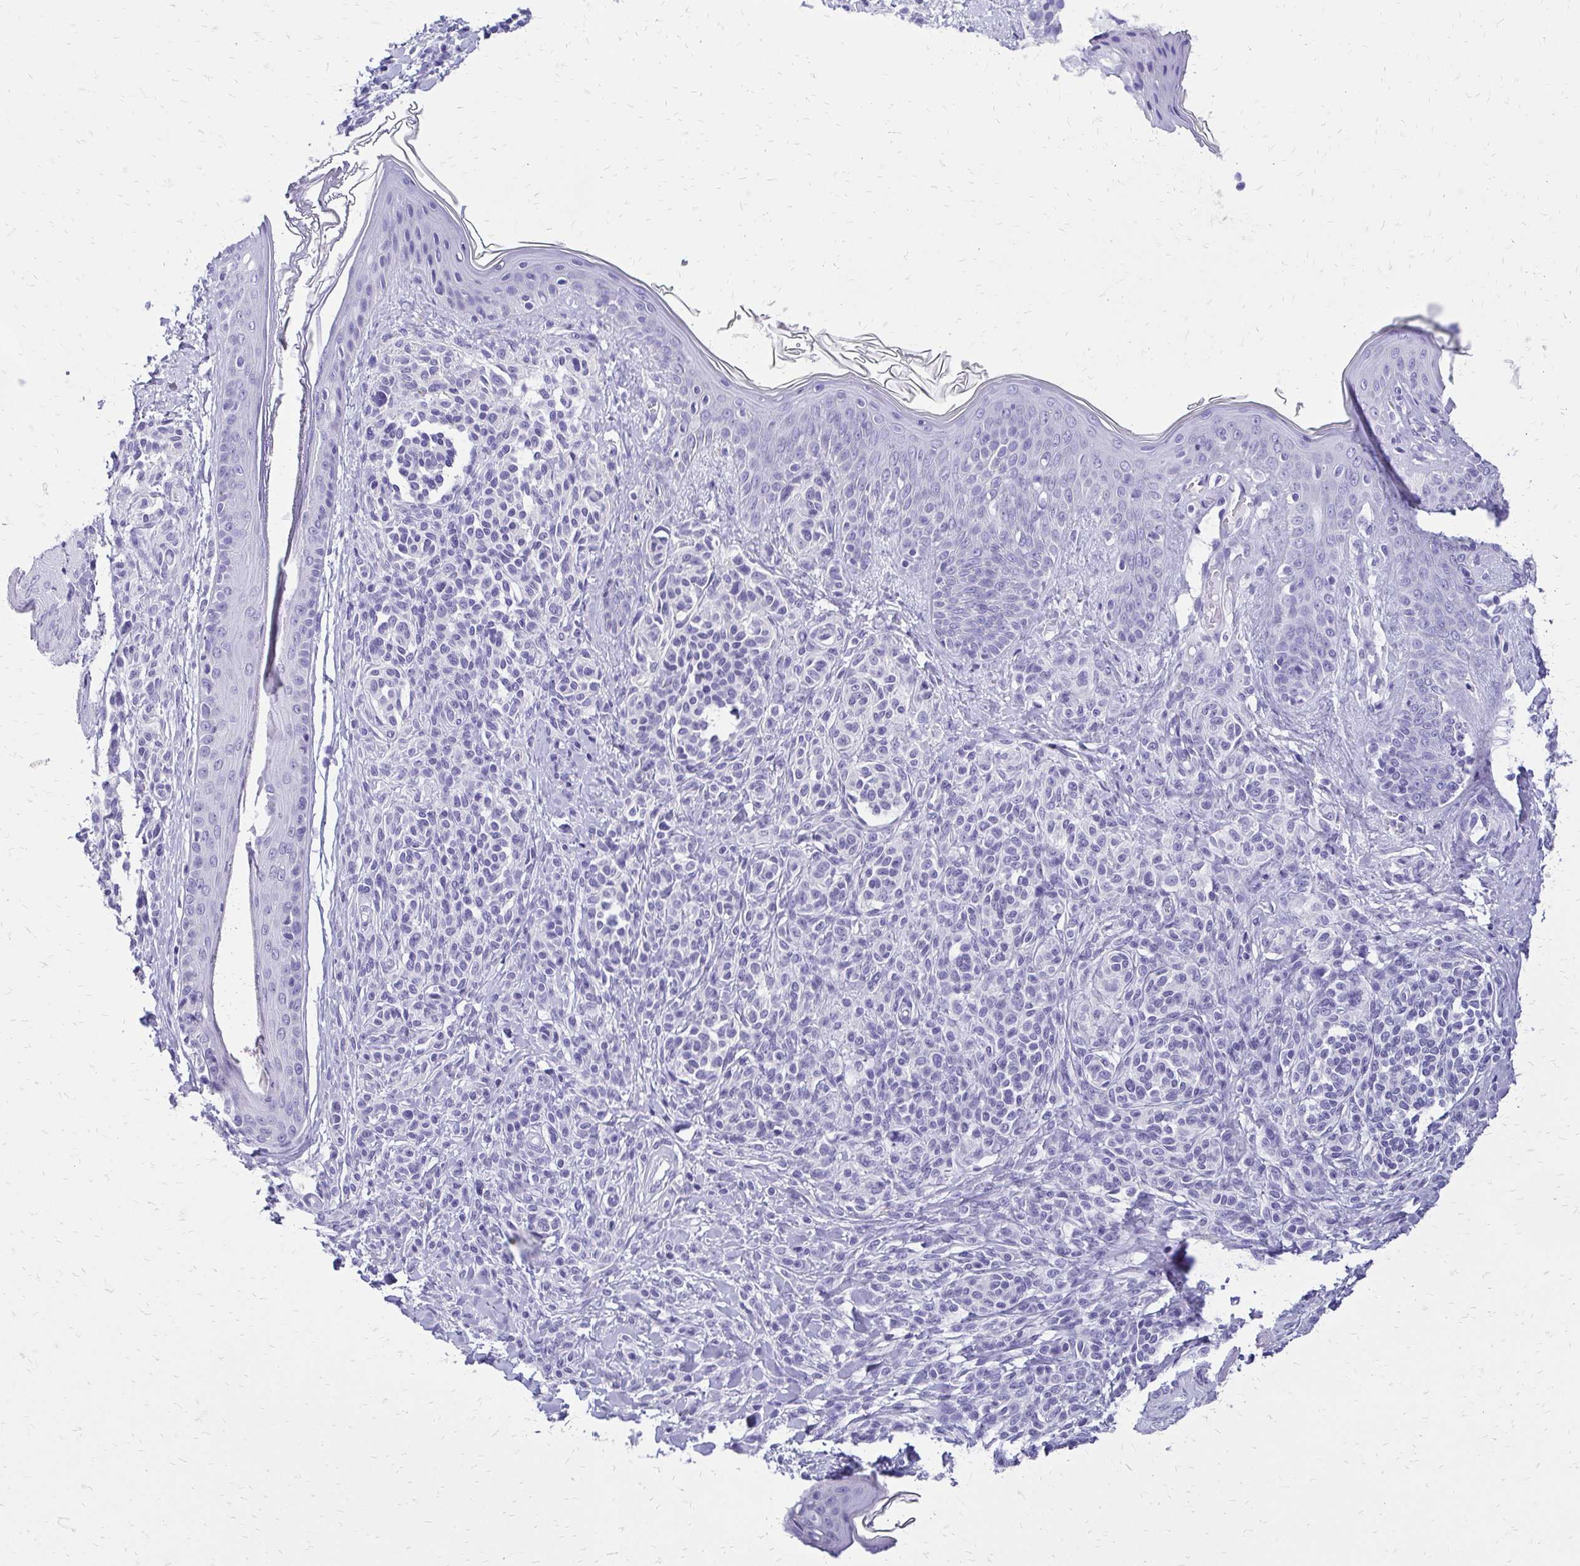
{"staining": {"intensity": "negative", "quantity": "none", "location": "none"}, "tissue": "skin", "cell_type": "Fibroblasts", "image_type": "normal", "snomed": [{"axis": "morphology", "description": "Normal tissue, NOS"}, {"axis": "topography", "description": "Skin"}], "caption": "This is a histopathology image of IHC staining of normal skin, which shows no positivity in fibroblasts.", "gene": "SLC32A1", "patient": {"sex": "male", "age": 16}}